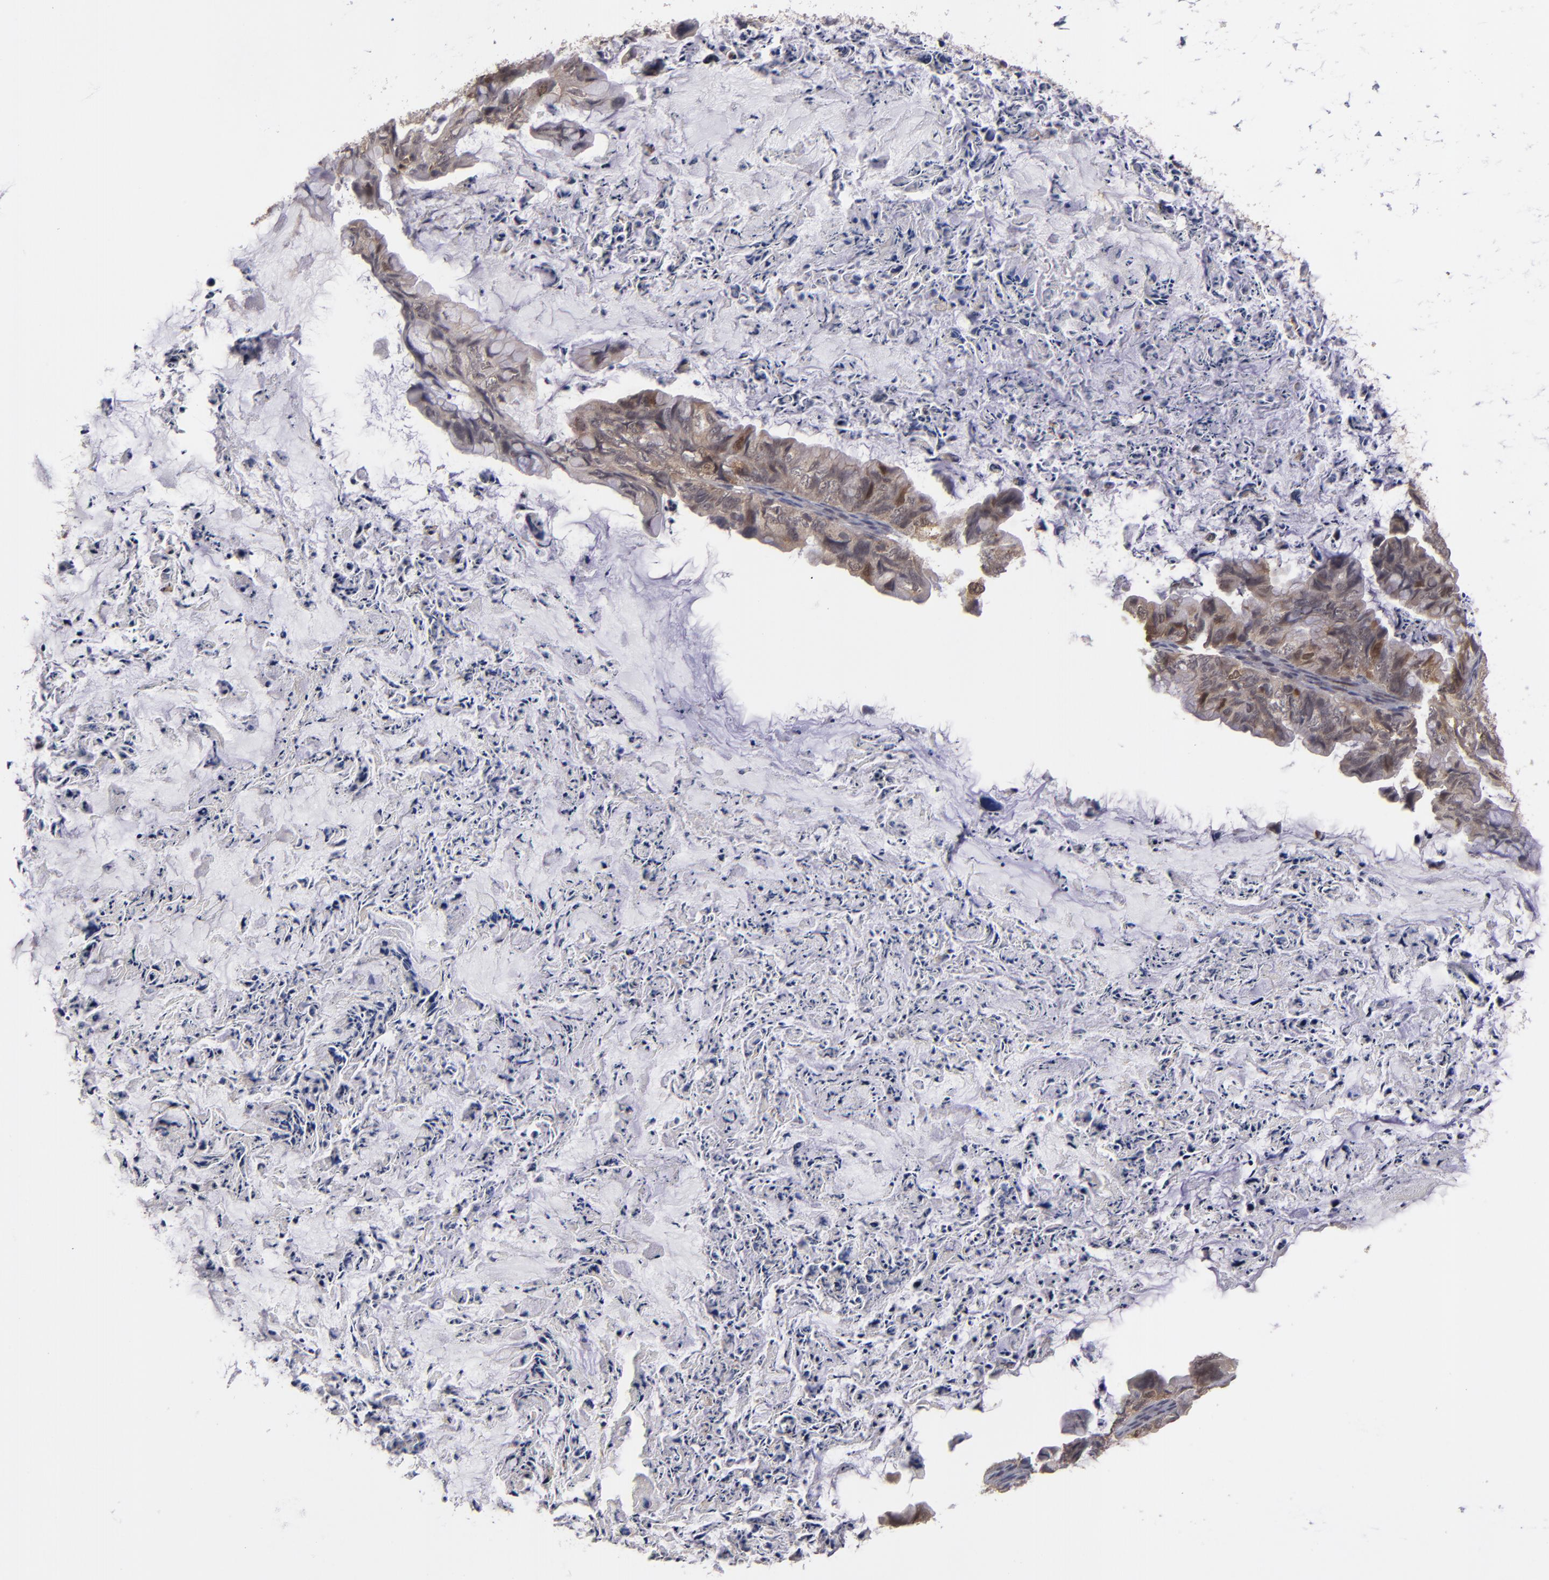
{"staining": {"intensity": "moderate", "quantity": ">75%", "location": "cytoplasmic/membranous"}, "tissue": "ovarian cancer", "cell_type": "Tumor cells", "image_type": "cancer", "snomed": [{"axis": "morphology", "description": "Cystadenocarcinoma, mucinous, NOS"}, {"axis": "topography", "description": "Ovary"}], "caption": "A photomicrograph showing moderate cytoplasmic/membranous expression in approximately >75% of tumor cells in ovarian cancer (mucinous cystadenocarcinoma), as visualized by brown immunohistochemical staining.", "gene": "TYMS", "patient": {"sex": "female", "age": 36}}